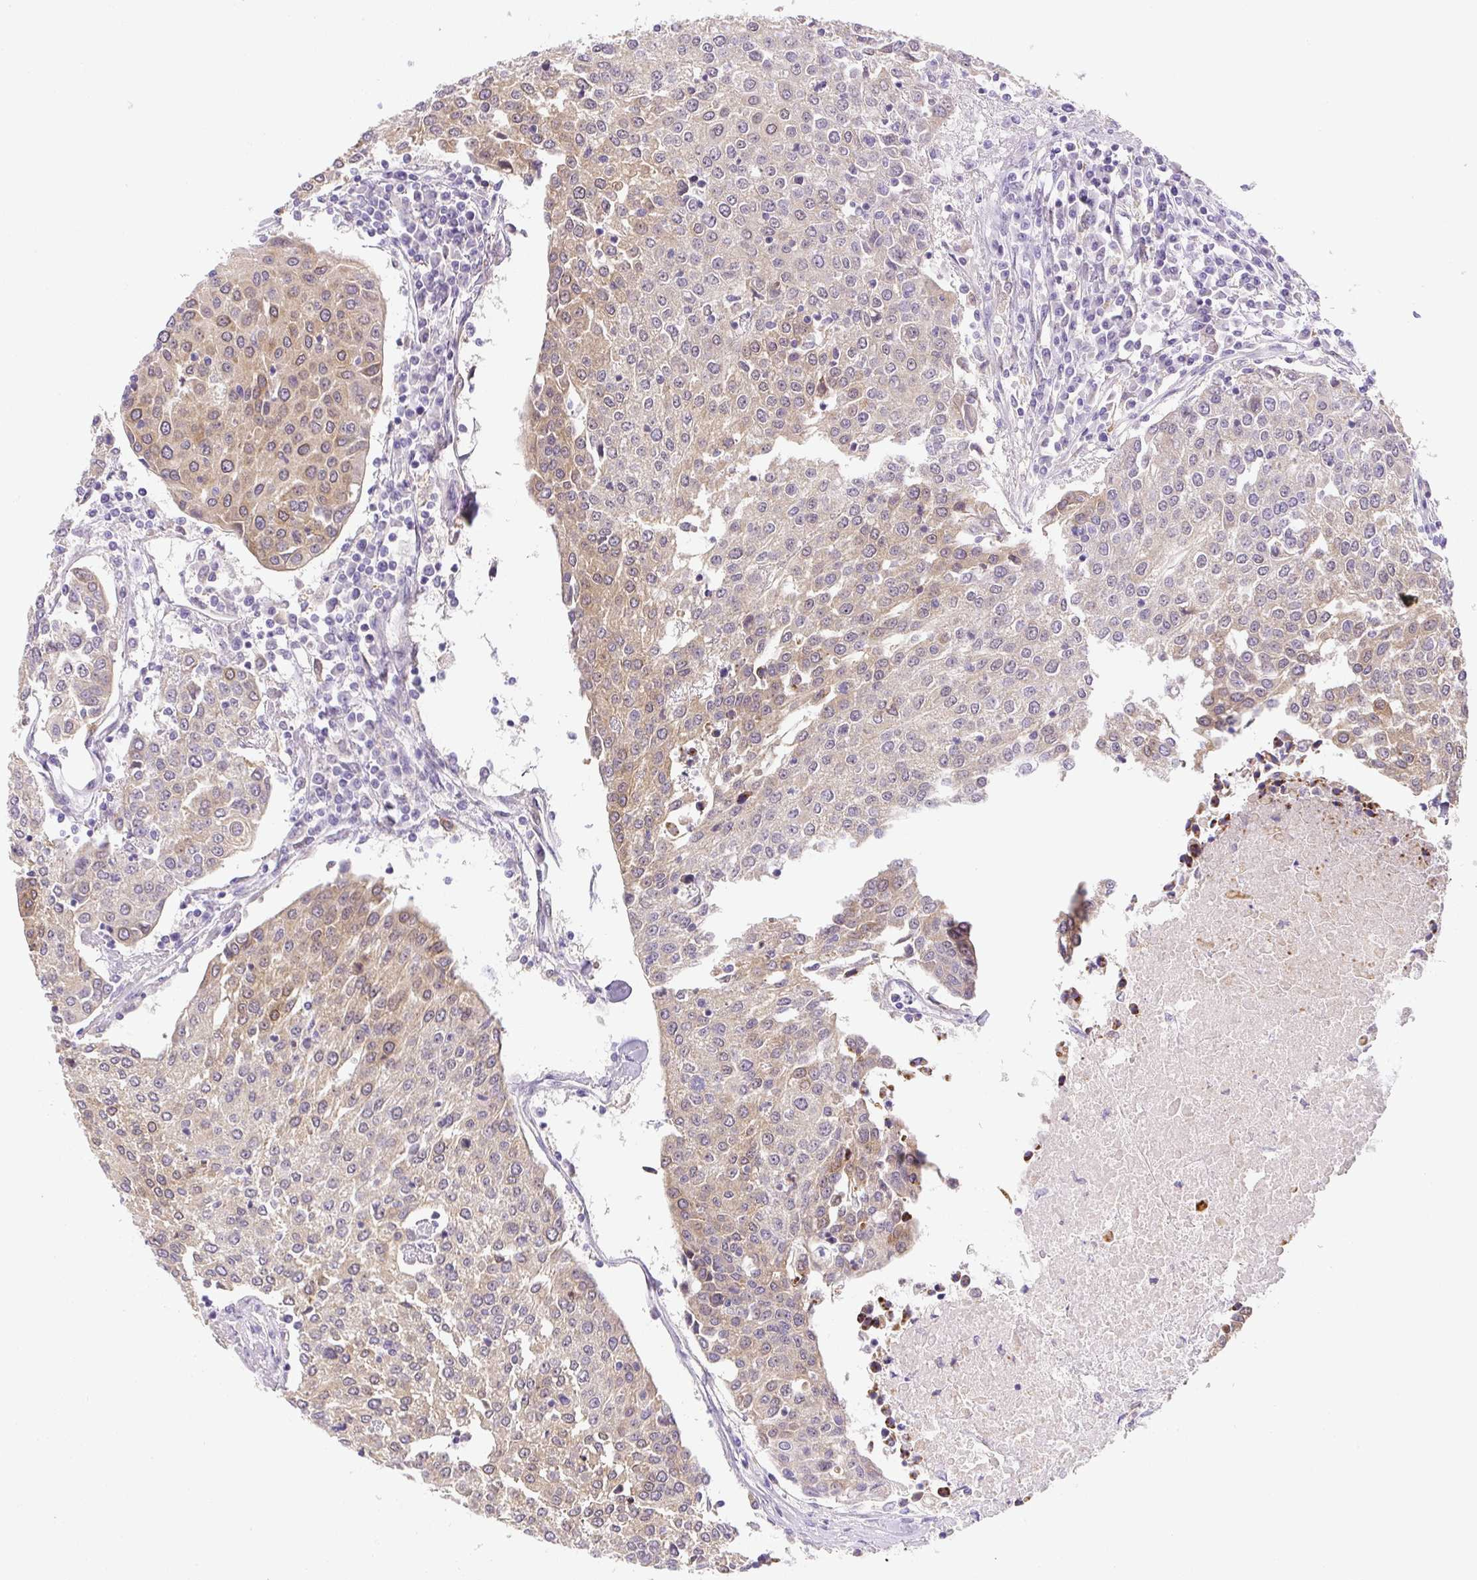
{"staining": {"intensity": "moderate", "quantity": "25%-75%", "location": "cytoplasmic/membranous"}, "tissue": "urothelial cancer", "cell_type": "Tumor cells", "image_type": "cancer", "snomed": [{"axis": "morphology", "description": "Urothelial carcinoma, High grade"}, {"axis": "topography", "description": "Urinary bladder"}], "caption": "Protein positivity by immunohistochemistry (IHC) displays moderate cytoplasmic/membranous staining in approximately 25%-75% of tumor cells in high-grade urothelial carcinoma.", "gene": "PLA2G4A", "patient": {"sex": "female", "age": 85}}